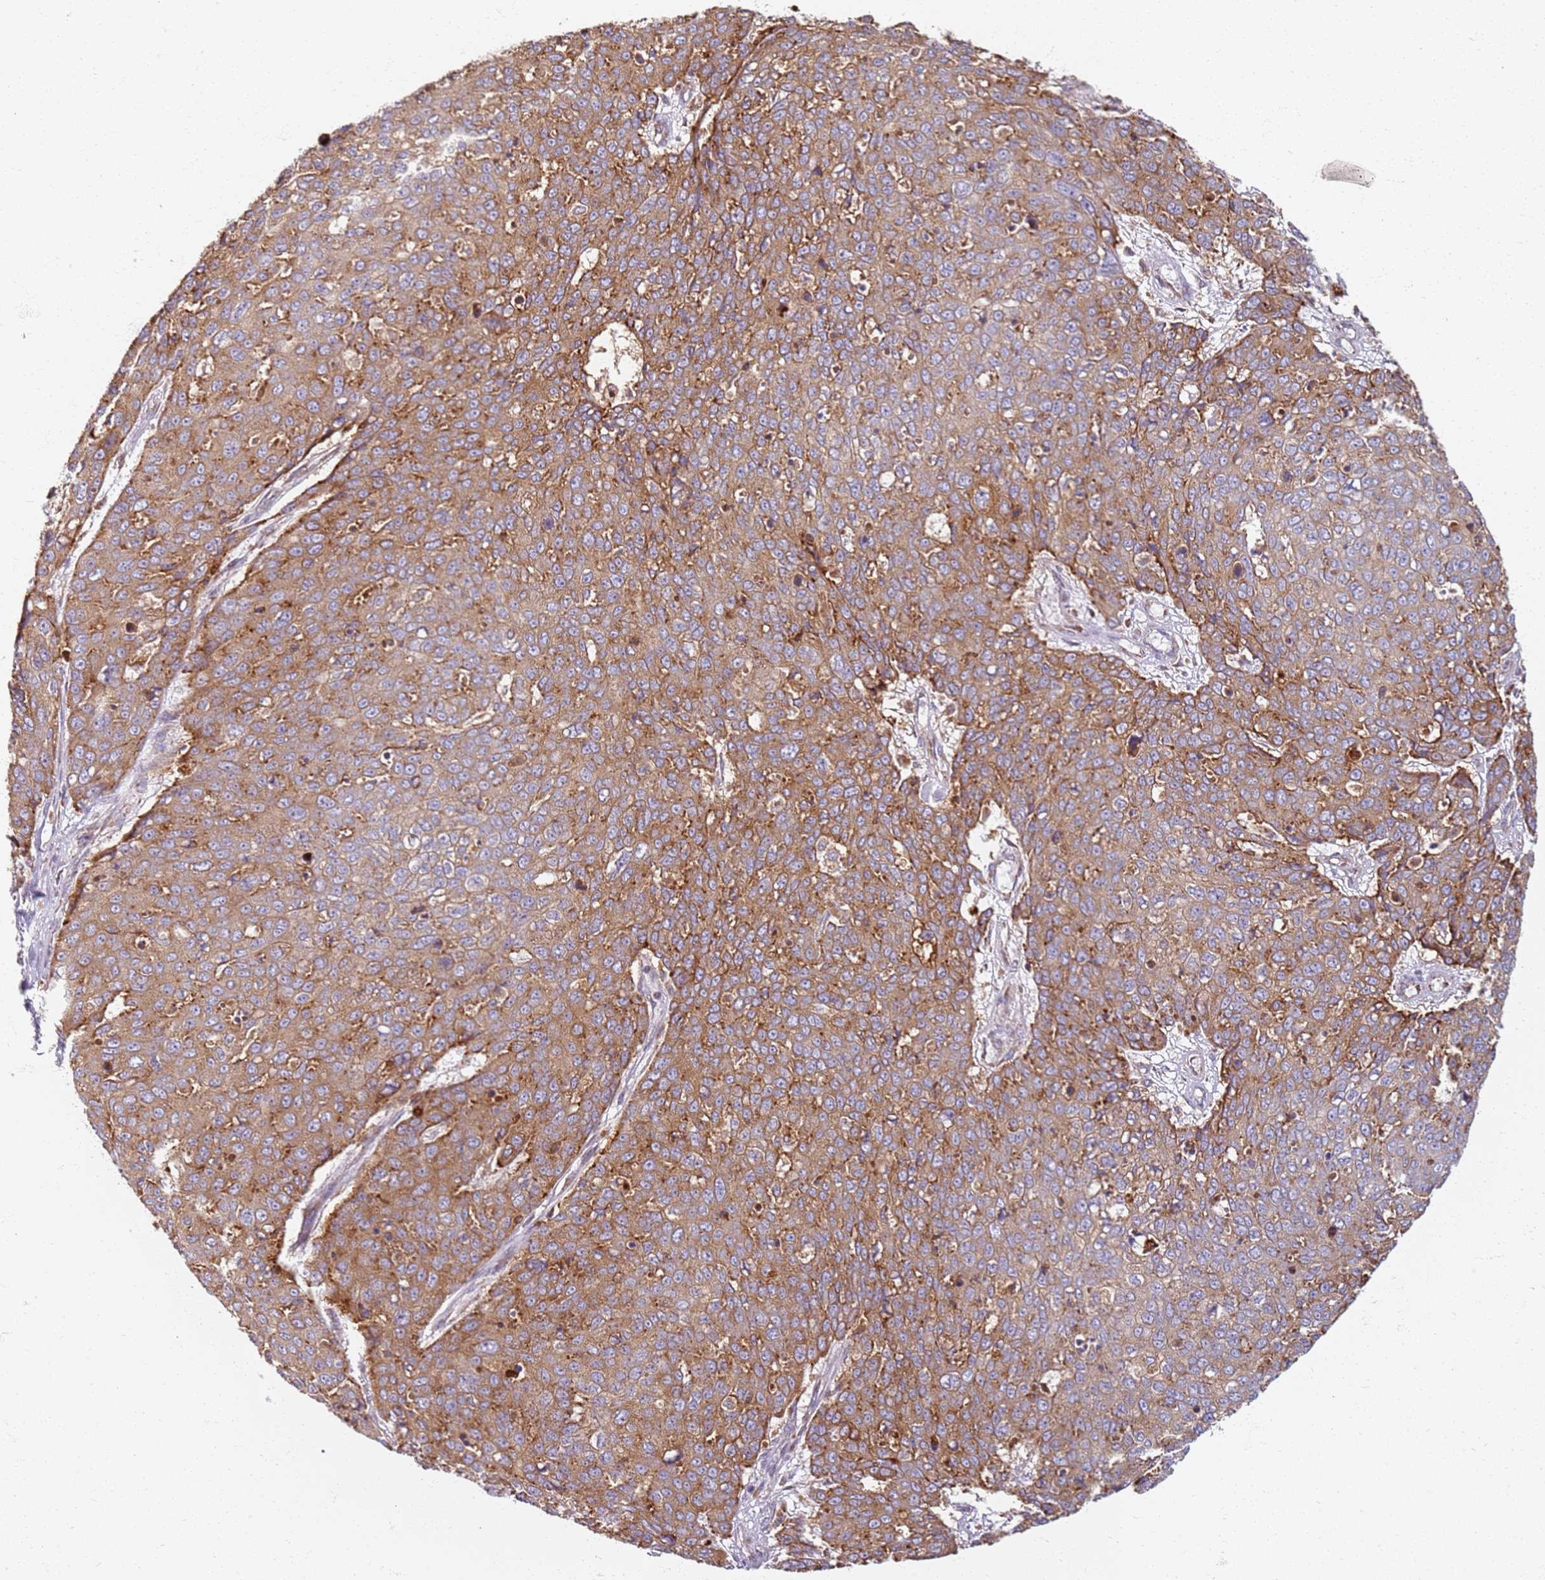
{"staining": {"intensity": "moderate", "quantity": ">75%", "location": "cytoplasmic/membranous"}, "tissue": "skin cancer", "cell_type": "Tumor cells", "image_type": "cancer", "snomed": [{"axis": "morphology", "description": "Squamous cell carcinoma, NOS"}, {"axis": "topography", "description": "Skin"}], "caption": "Protein analysis of skin cancer tissue displays moderate cytoplasmic/membranous positivity in about >75% of tumor cells. (brown staining indicates protein expression, while blue staining denotes nuclei).", "gene": "PROKR2", "patient": {"sex": "male", "age": 71}}